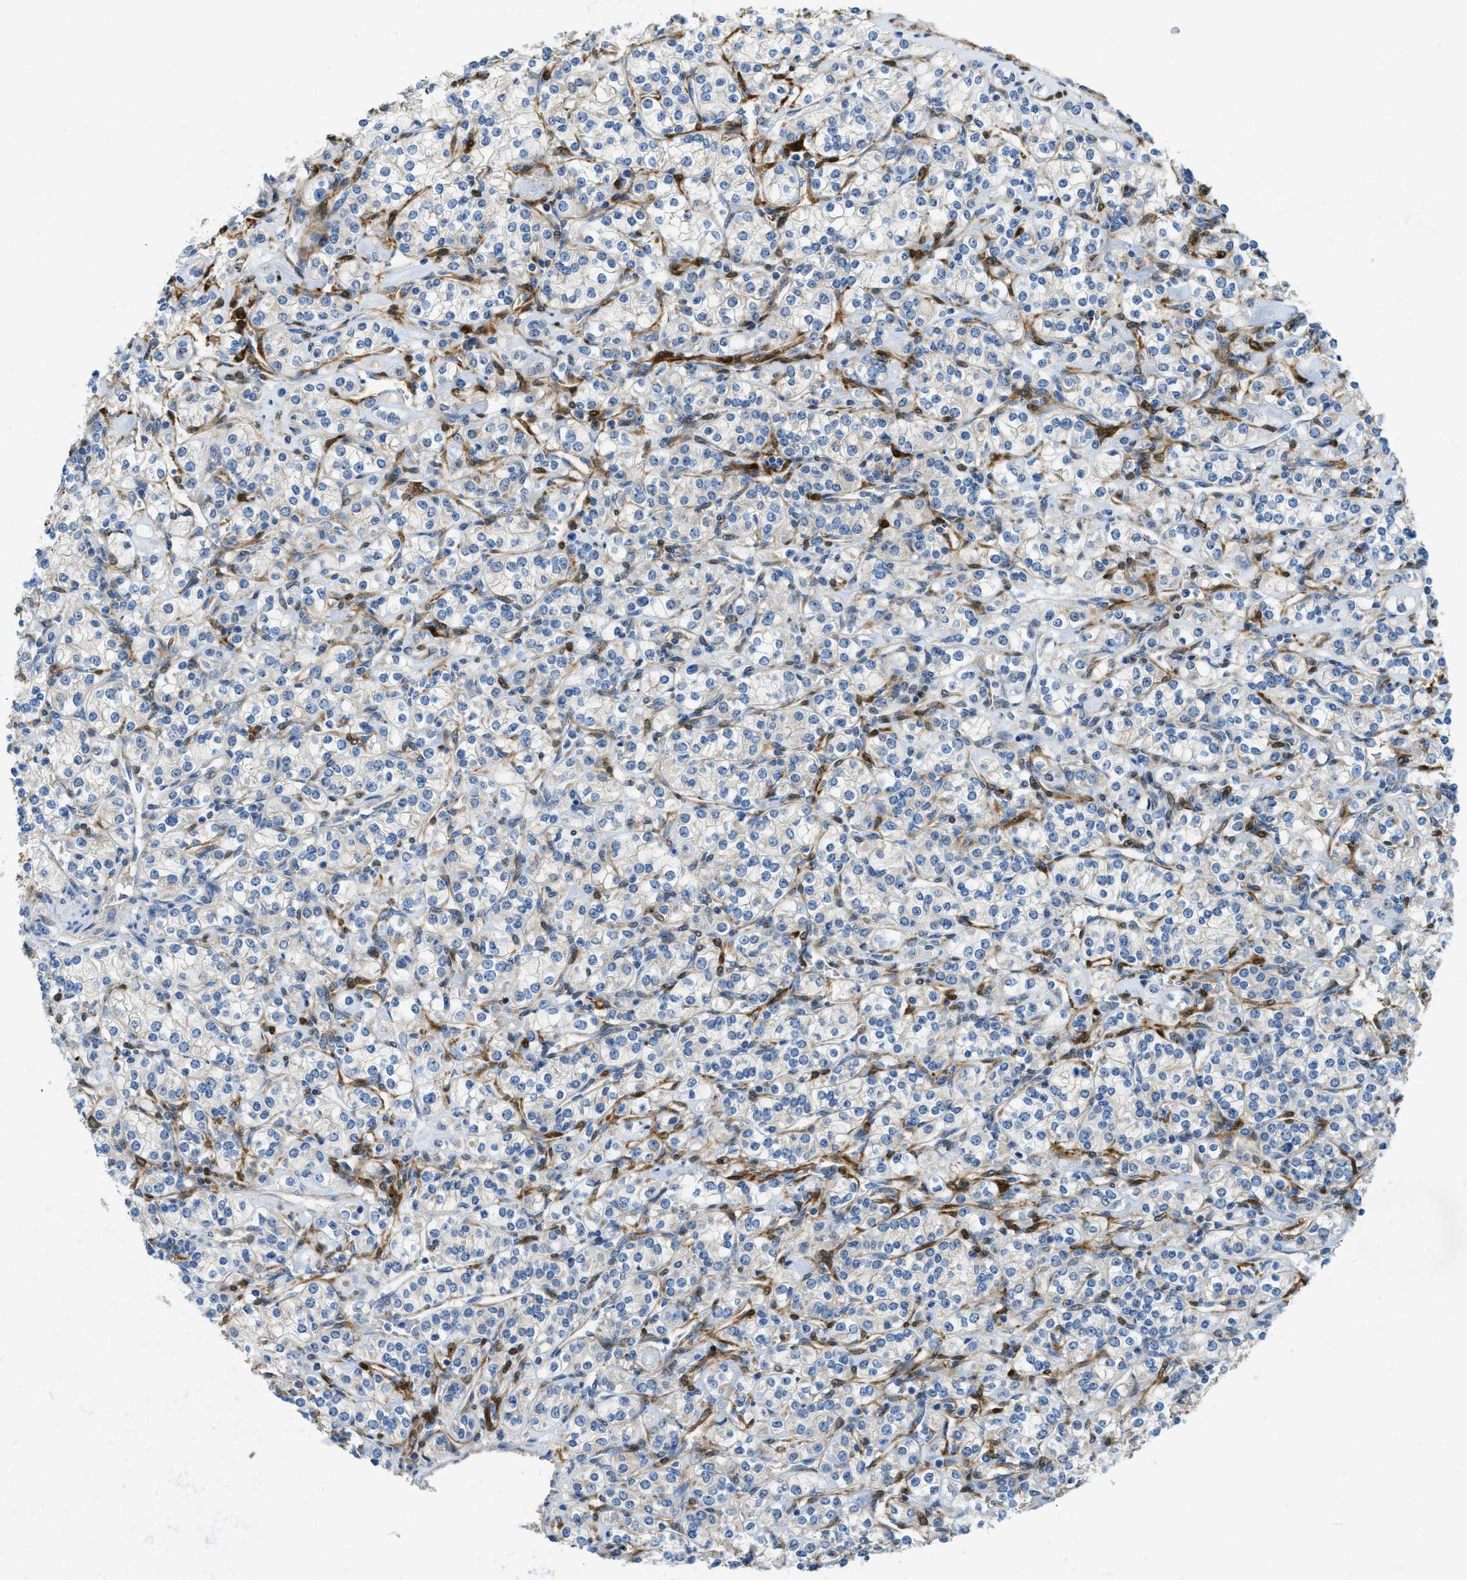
{"staining": {"intensity": "negative", "quantity": "none", "location": "none"}, "tissue": "renal cancer", "cell_type": "Tumor cells", "image_type": "cancer", "snomed": [{"axis": "morphology", "description": "Adenocarcinoma, NOS"}, {"axis": "topography", "description": "Kidney"}], "caption": "Immunohistochemical staining of human renal cancer demonstrates no significant staining in tumor cells. The staining was performed using DAB (3,3'-diaminobenzidine) to visualize the protein expression in brown, while the nuclei were stained in blue with hematoxylin (Magnification: 20x).", "gene": "CYGB", "patient": {"sex": "male", "age": 77}}